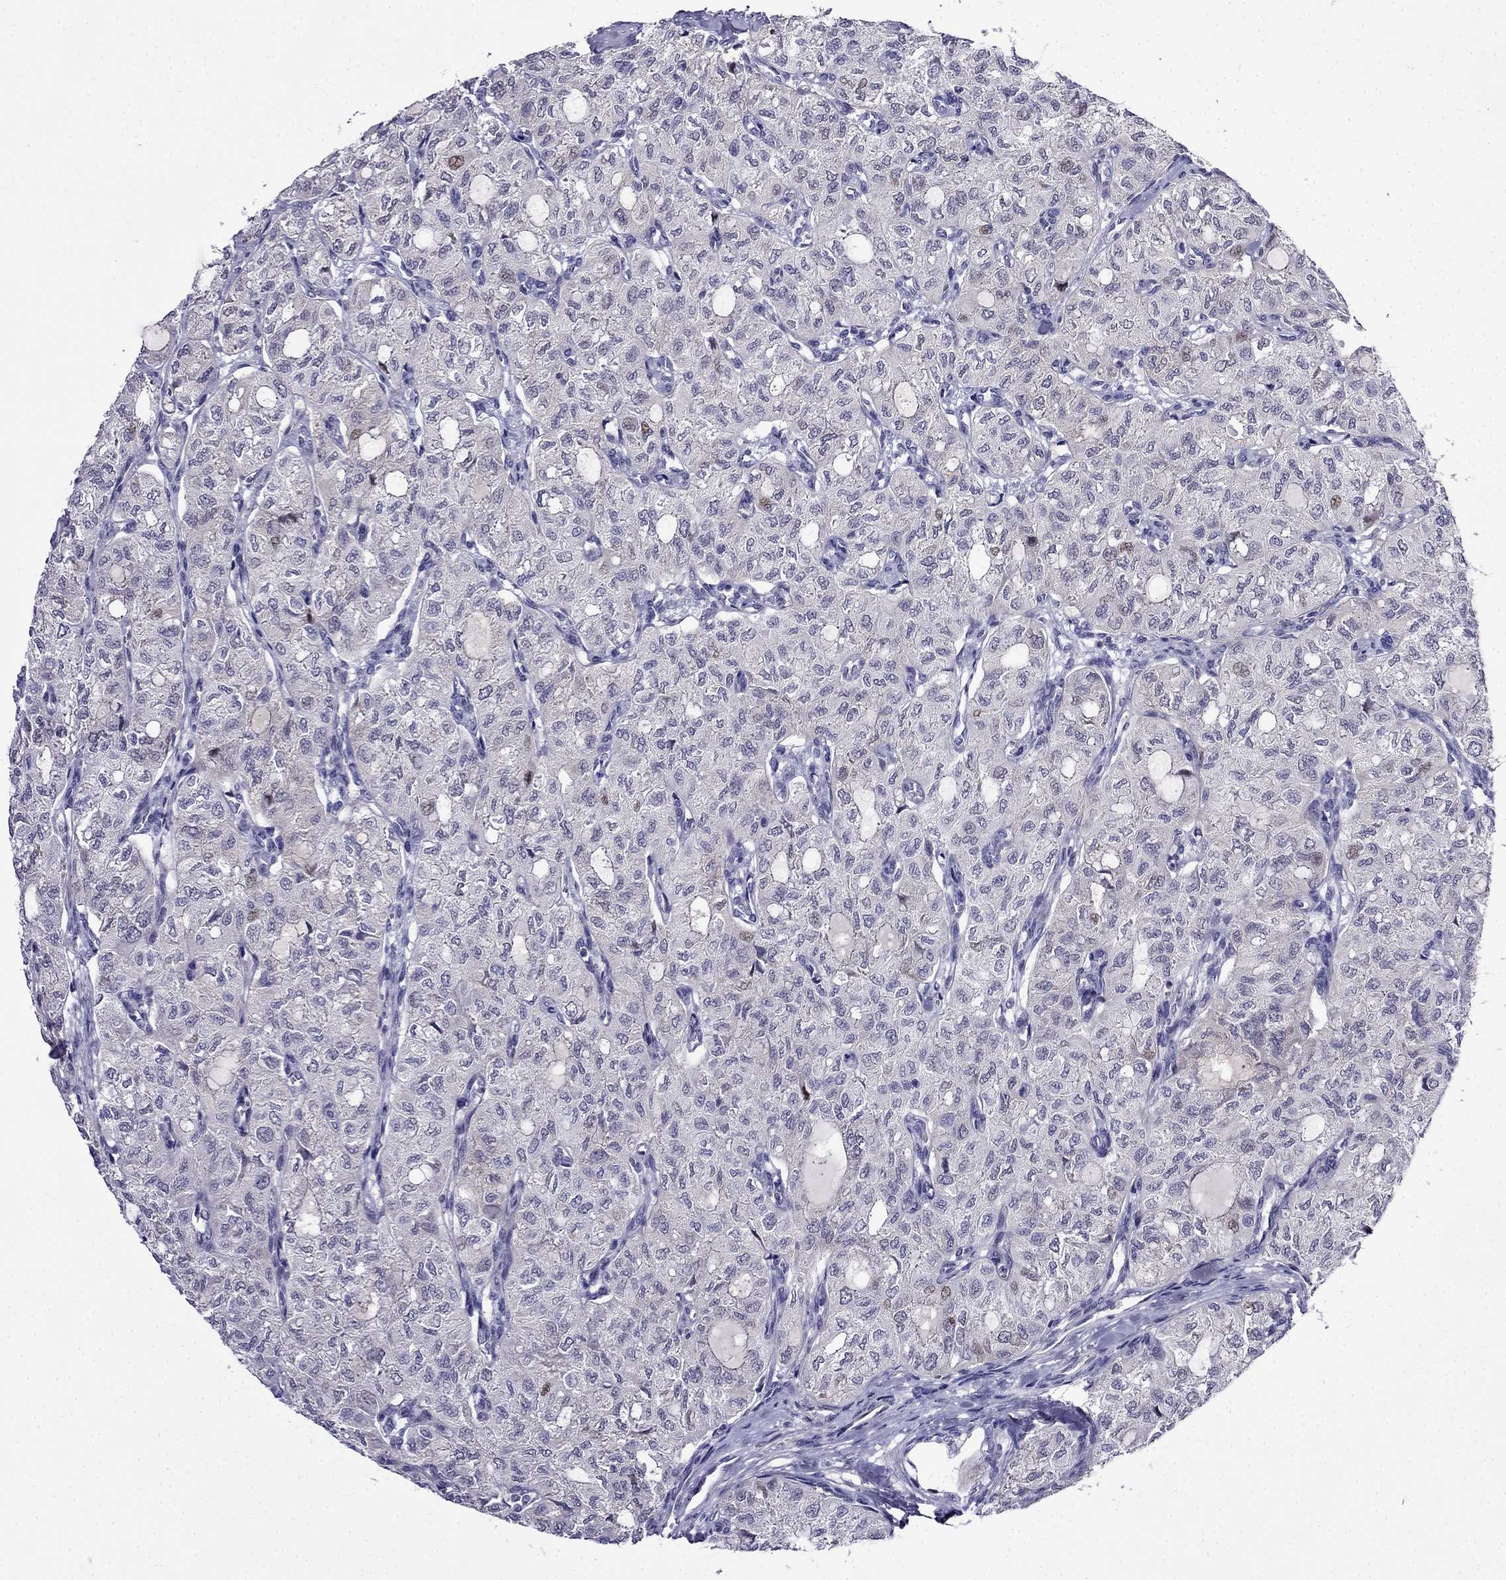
{"staining": {"intensity": "negative", "quantity": "none", "location": "none"}, "tissue": "thyroid cancer", "cell_type": "Tumor cells", "image_type": "cancer", "snomed": [{"axis": "morphology", "description": "Follicular adenoma carcinoma, NOS"}, {"axis": "topography", "description": "Thyroid gland"}], "caption": "Protein analysis of thyroid cancer reveals no significant staining in tumor cells.", "gene": "PI16", "patient": {"sex": "male", "age": 75}}